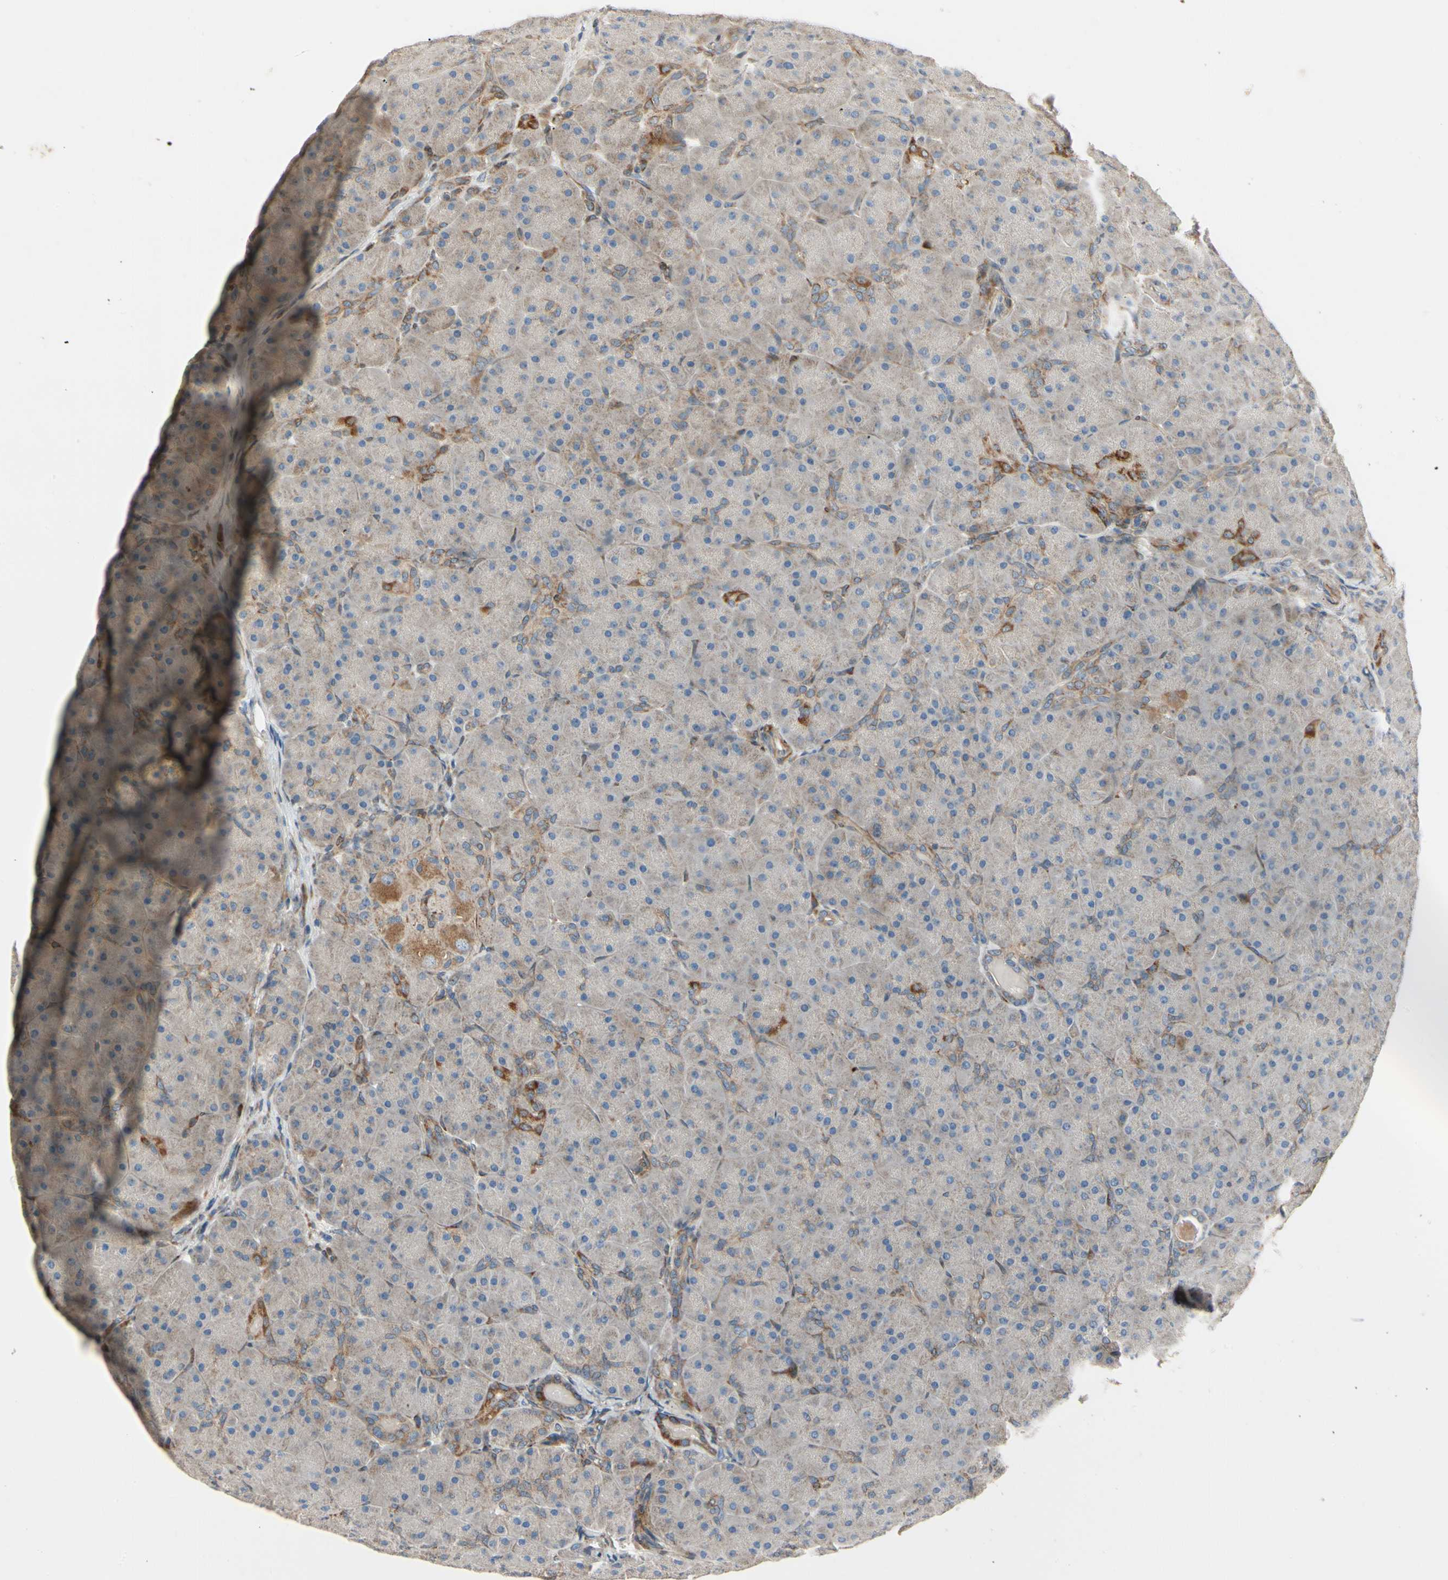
{"staining": {"intensity": "weak", "quantity": ">75%", "location": "cytoplasmic/membranous"}, "tissue": "pancreas", "cell_type": "Exocrine glandular cells", "image_type": "normal", "snomed": [{"axis": "morphology", "description": "Normal tissue, NOS"}, {"axis": "topography", "description": "Pancreas"}], "caption": "The immunohistochemical stain labels weak cytoplasmic/membranous positivity in exocrine glandular cells of benign pancreas.", "gene": "MRPL9", "patient": {"sex": "male", "age": 66}}